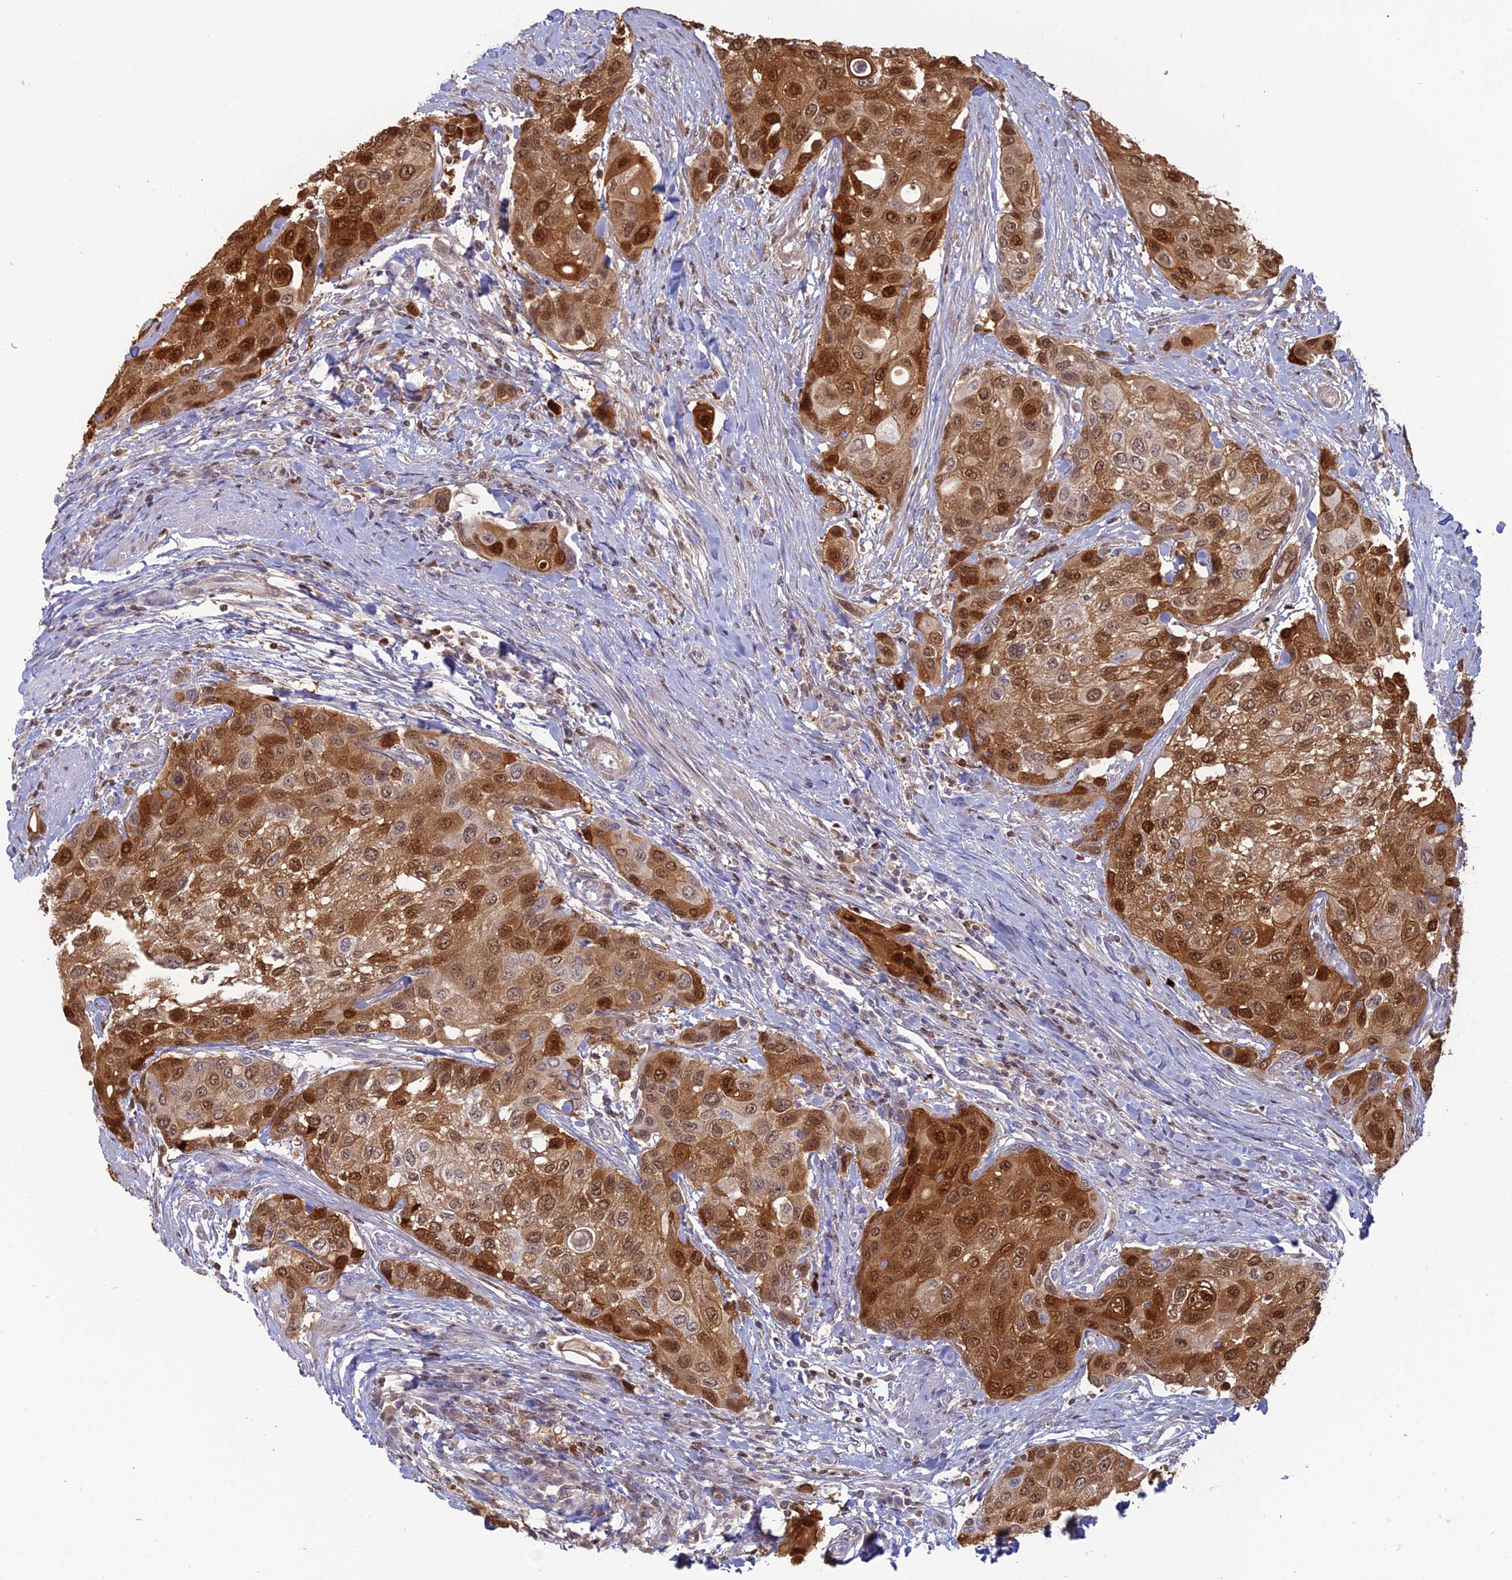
{"staining": {"intensity": "moderate", "quantity": ">75%", "location": "cytoplasmic/membranous,nuclear"}, "tissue": "urothelial cancer", "cell_type": "Tumor cells", "image_type": "cancer", "snomed": [{"axis": "morphology", "description": "Normal tissue, NOS"}, {"axis": "morphology", "description": "Urothelial carcinoma, High grade"}, {"axis": "topography", "description": "Vascular tissue"}, {"axis": "topography", "description": "Urinary bladder"}], "caption": "Immunohistochemical staining of urothelial carcinoma (high-grade) displays medium levels of moderate cytoplasmic/membranous and nuclear staining in approximately >75% of tumor cells.", "gene": "PGBD4", "patient": {"sex": "female", "age": 56}}